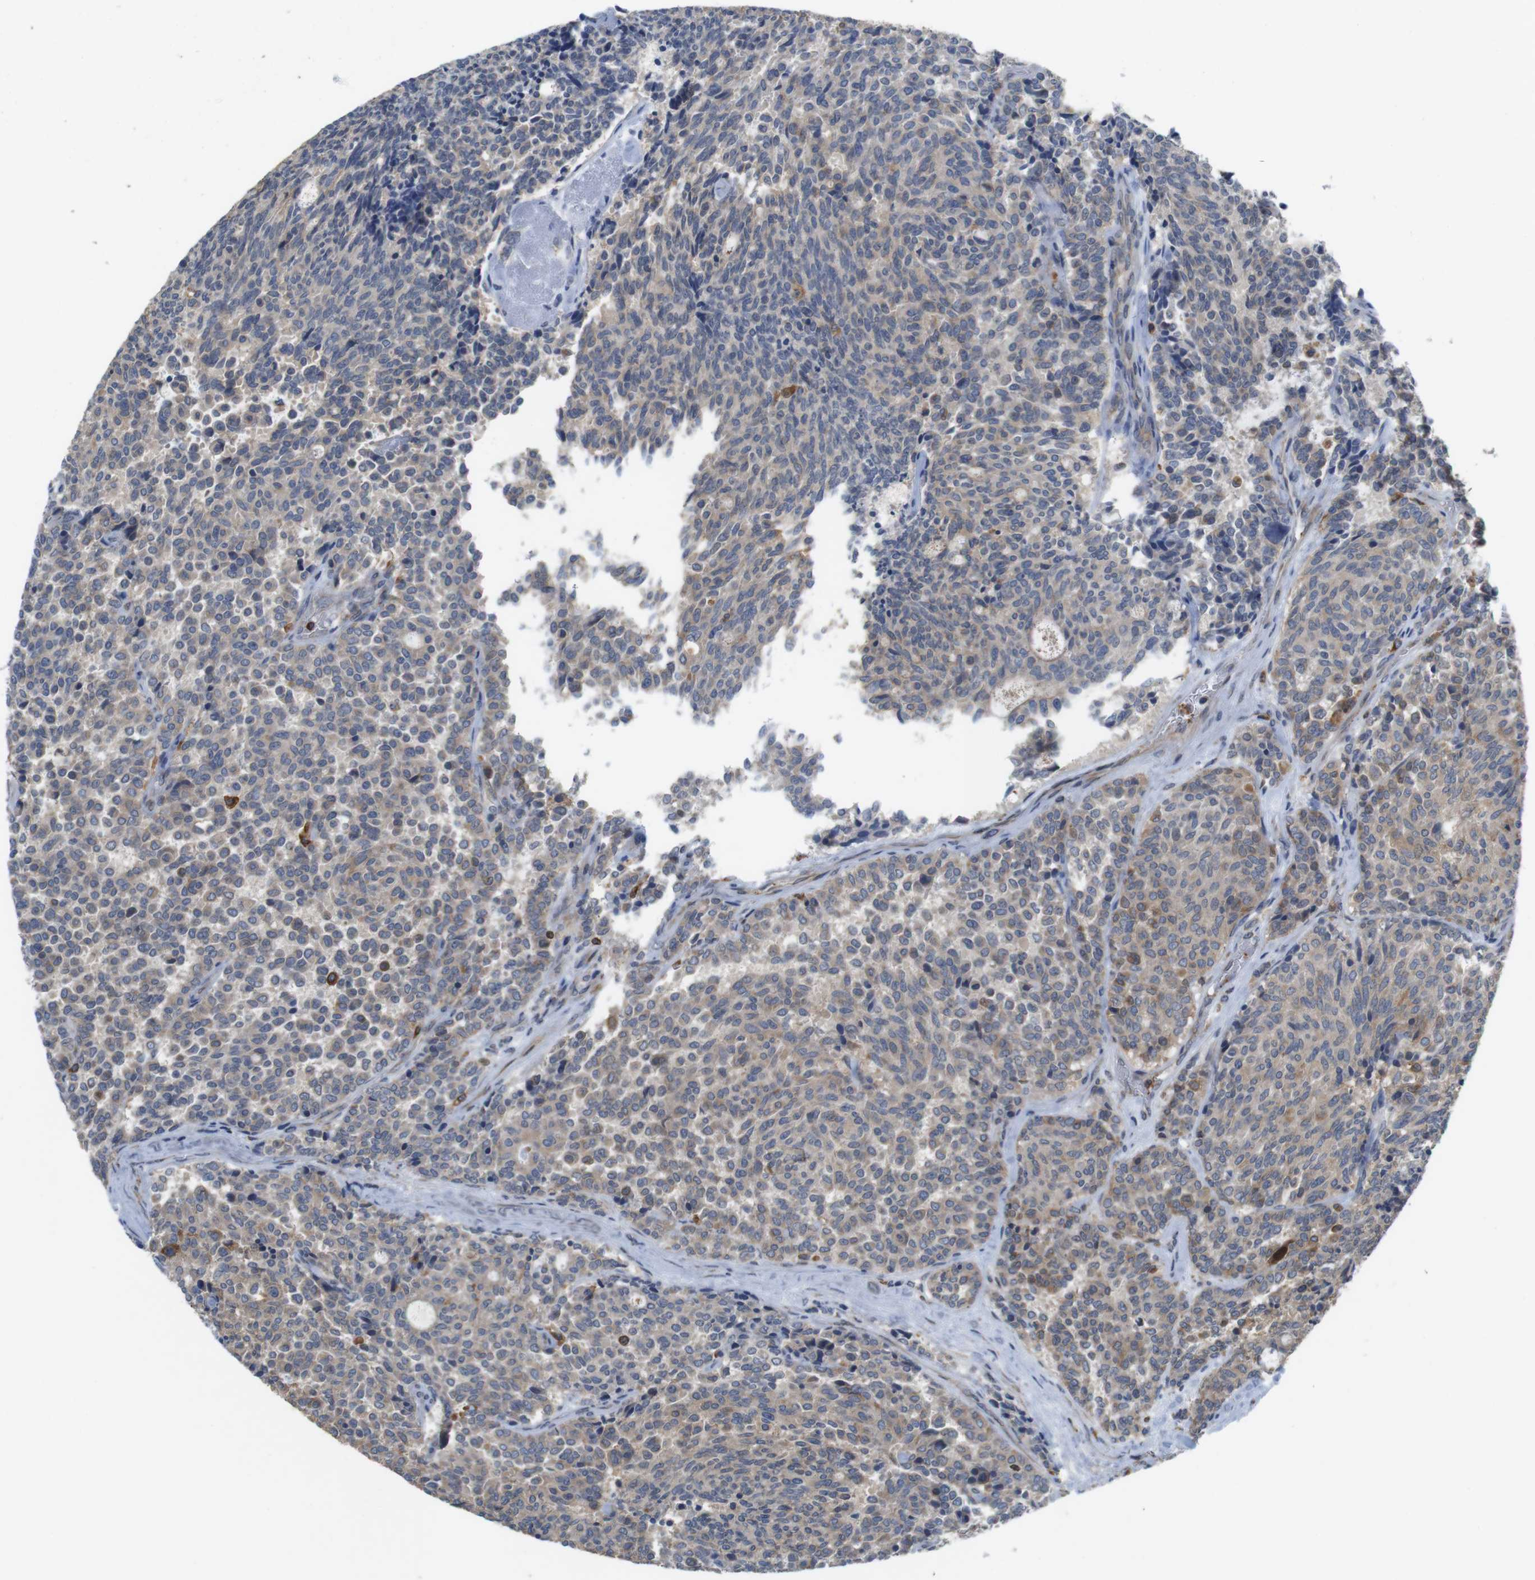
{"staining": {"intensity": "weak", "quantity": ">75%", "location": "cytoplasmic/membranous"}, "tissue": "carcinoid", "cell_type": "Tumor cells", "image_type": "cancer", "snomed": [{"axis": "morphology", "description": "Carcinoid, malignant, NOS"}, {"axis": "topography", "description": "Pancreas"}], "caption": "Immunohistochemical staining of carcinoid (malignant) exhibits weak cytoplasmic/membranous protein positivity in about >75% of tumor cells. (DAB (3,3'-diaminobenzidine) = brown stain, brightfield microscopy at high magnification).", "gene": "ARL6IP5", "patient": {"sex": "female", "age": 54}}